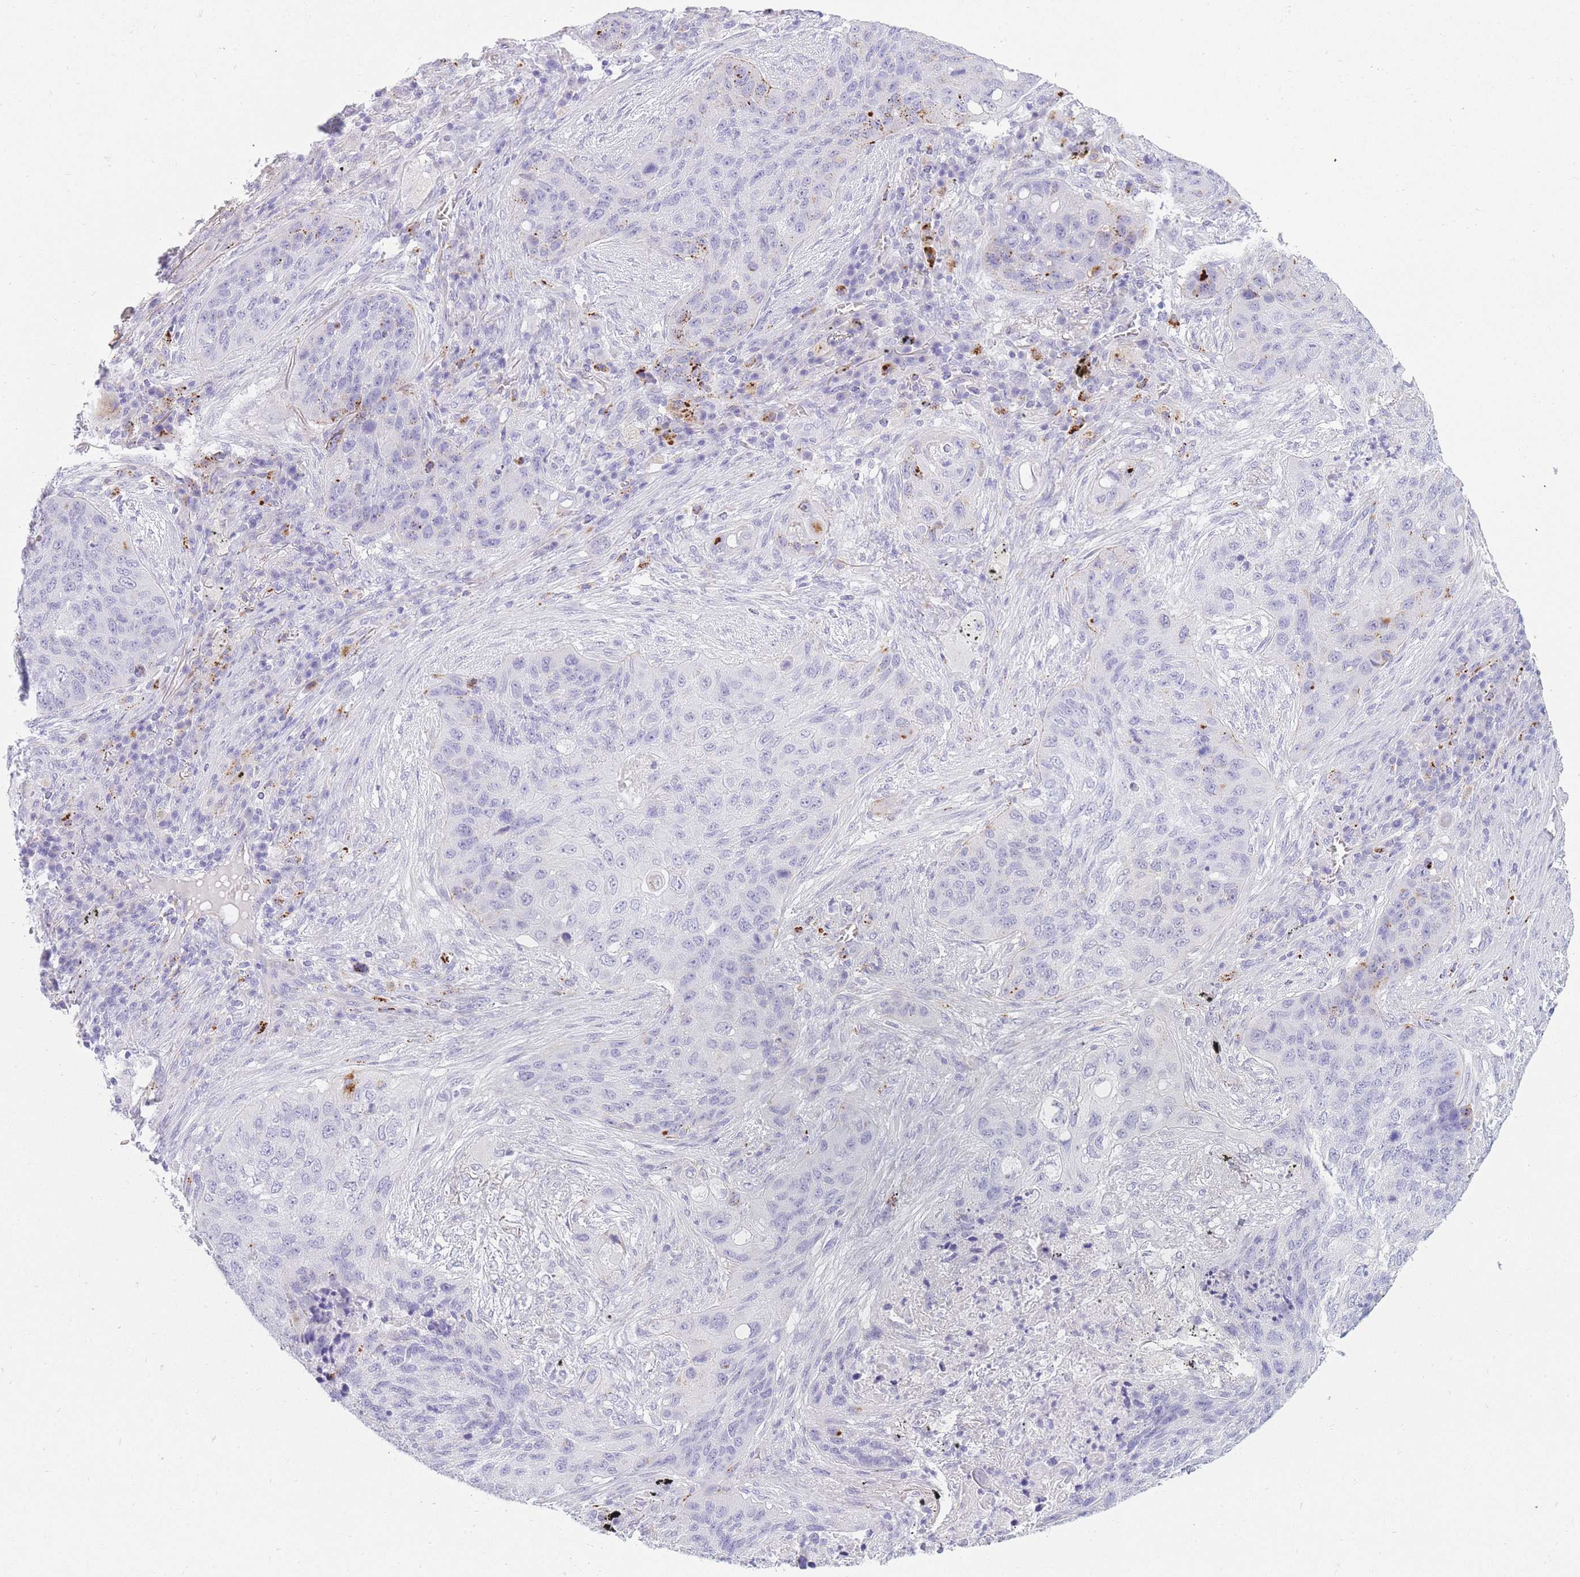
{"staining": {"intensity": "negative", "quantity": "none", "location": "none"}, "tissue": "lung cancer", "cell_type": "Tumor cells", "image_type": "cancer", "snomed": [{"axis": "morphology", "description": "Squamous cell carcinoma, NOS"}, {"axis": "topography", "description": "Lung"}], "caption": "A high-resolution histopathology image shows immunohistochemistry (IHC) staining of lung cancer (squamous cell carcinoma), which demonstrates no significant staining in tumor cells.", "gene": "UPK1A", "patient": {"sex": "female", "age": 63}}